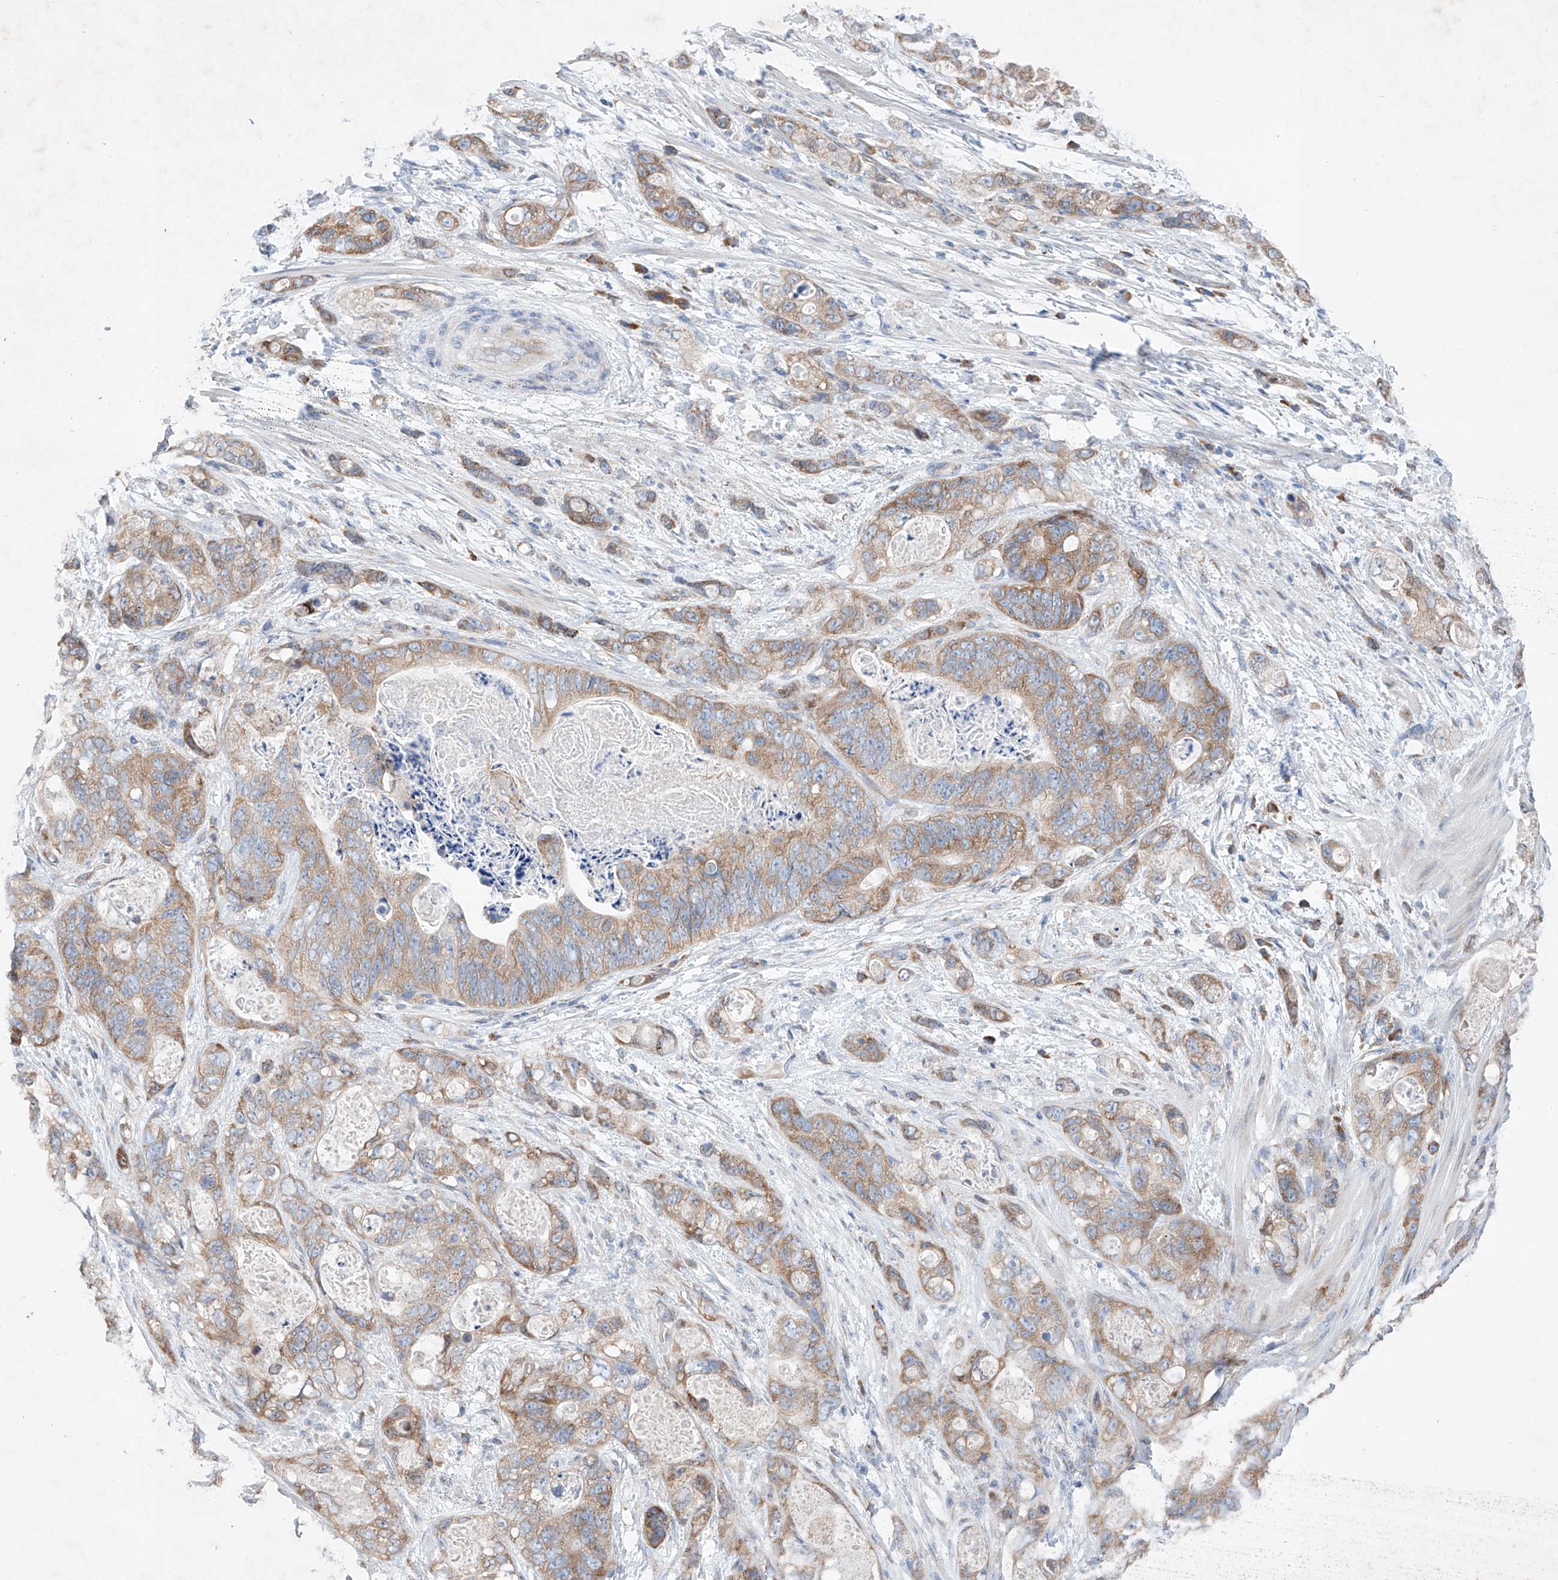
{"staining": {"intensity": "moderate", "quantity": ">75%", "location": "cytoplasmic/membranous"}, "tissue": "stomach cancer", "cell_type": "Tumor cells", "image_type": "cancer", "snomed": [{"axis": "morphology", "description": "Normal tissue, NOS"}, {"axis": "morphology", "description": "Adenocarcinoma, NOS"}, {"axis": "topography", "description": "Stomach"}], "caption": "Stomach cancer (adenocarcinoma) stained with a protein marker exhibits moderate staining in tumor cells.", "gene": "FASTK", "patient": {"sex": "female", "age": 89}}